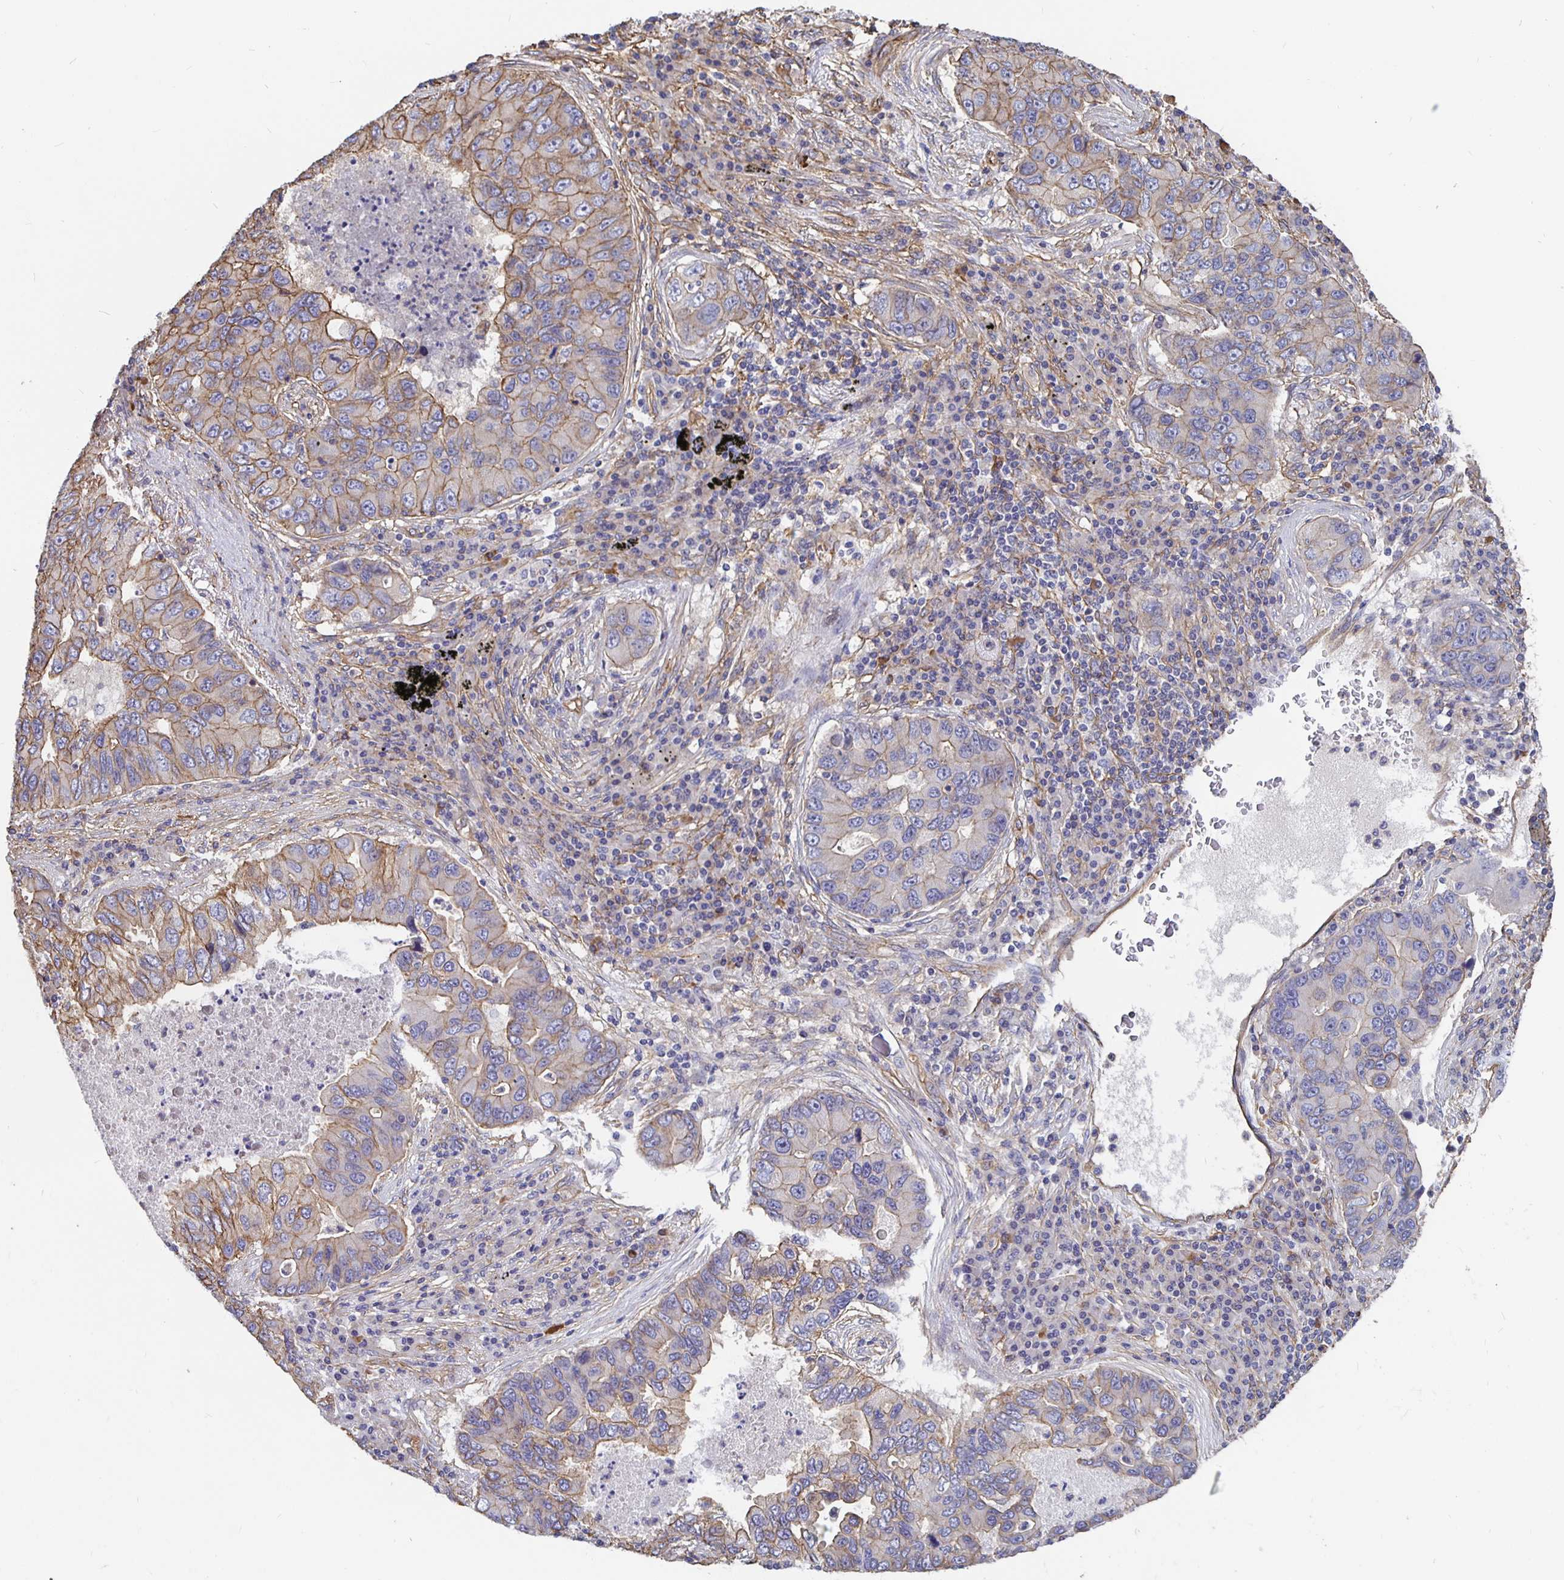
{"staining": {"intensity": "moderate", "quantity": "25%-75%", "location": "cytoplasmic/membranous"}, "tissue": "lung cancer", "cell_type": "Tumor cells", "image_type": "cancer", "snomed": [{"axis": "morphology", "description": "Adenocarcinoma, NOS"}, {"axis": "morphology", "description": "Adenocarcinoma, metastatic, NOS"}, {"axis": "topography", "description": "Lymph node"}, {"axis": "topography", "description": "Lung"}], "caption": "This histopathology image reveals immunohistochemistry staining of human lung cancer (adenocarcinoma), with medium moderate cytoplasmic/membranous staining in approximately 25%-75% of tumor cells.", "gene": "ARHGEF39", "patient": {"sex": "female", "age": 54}}